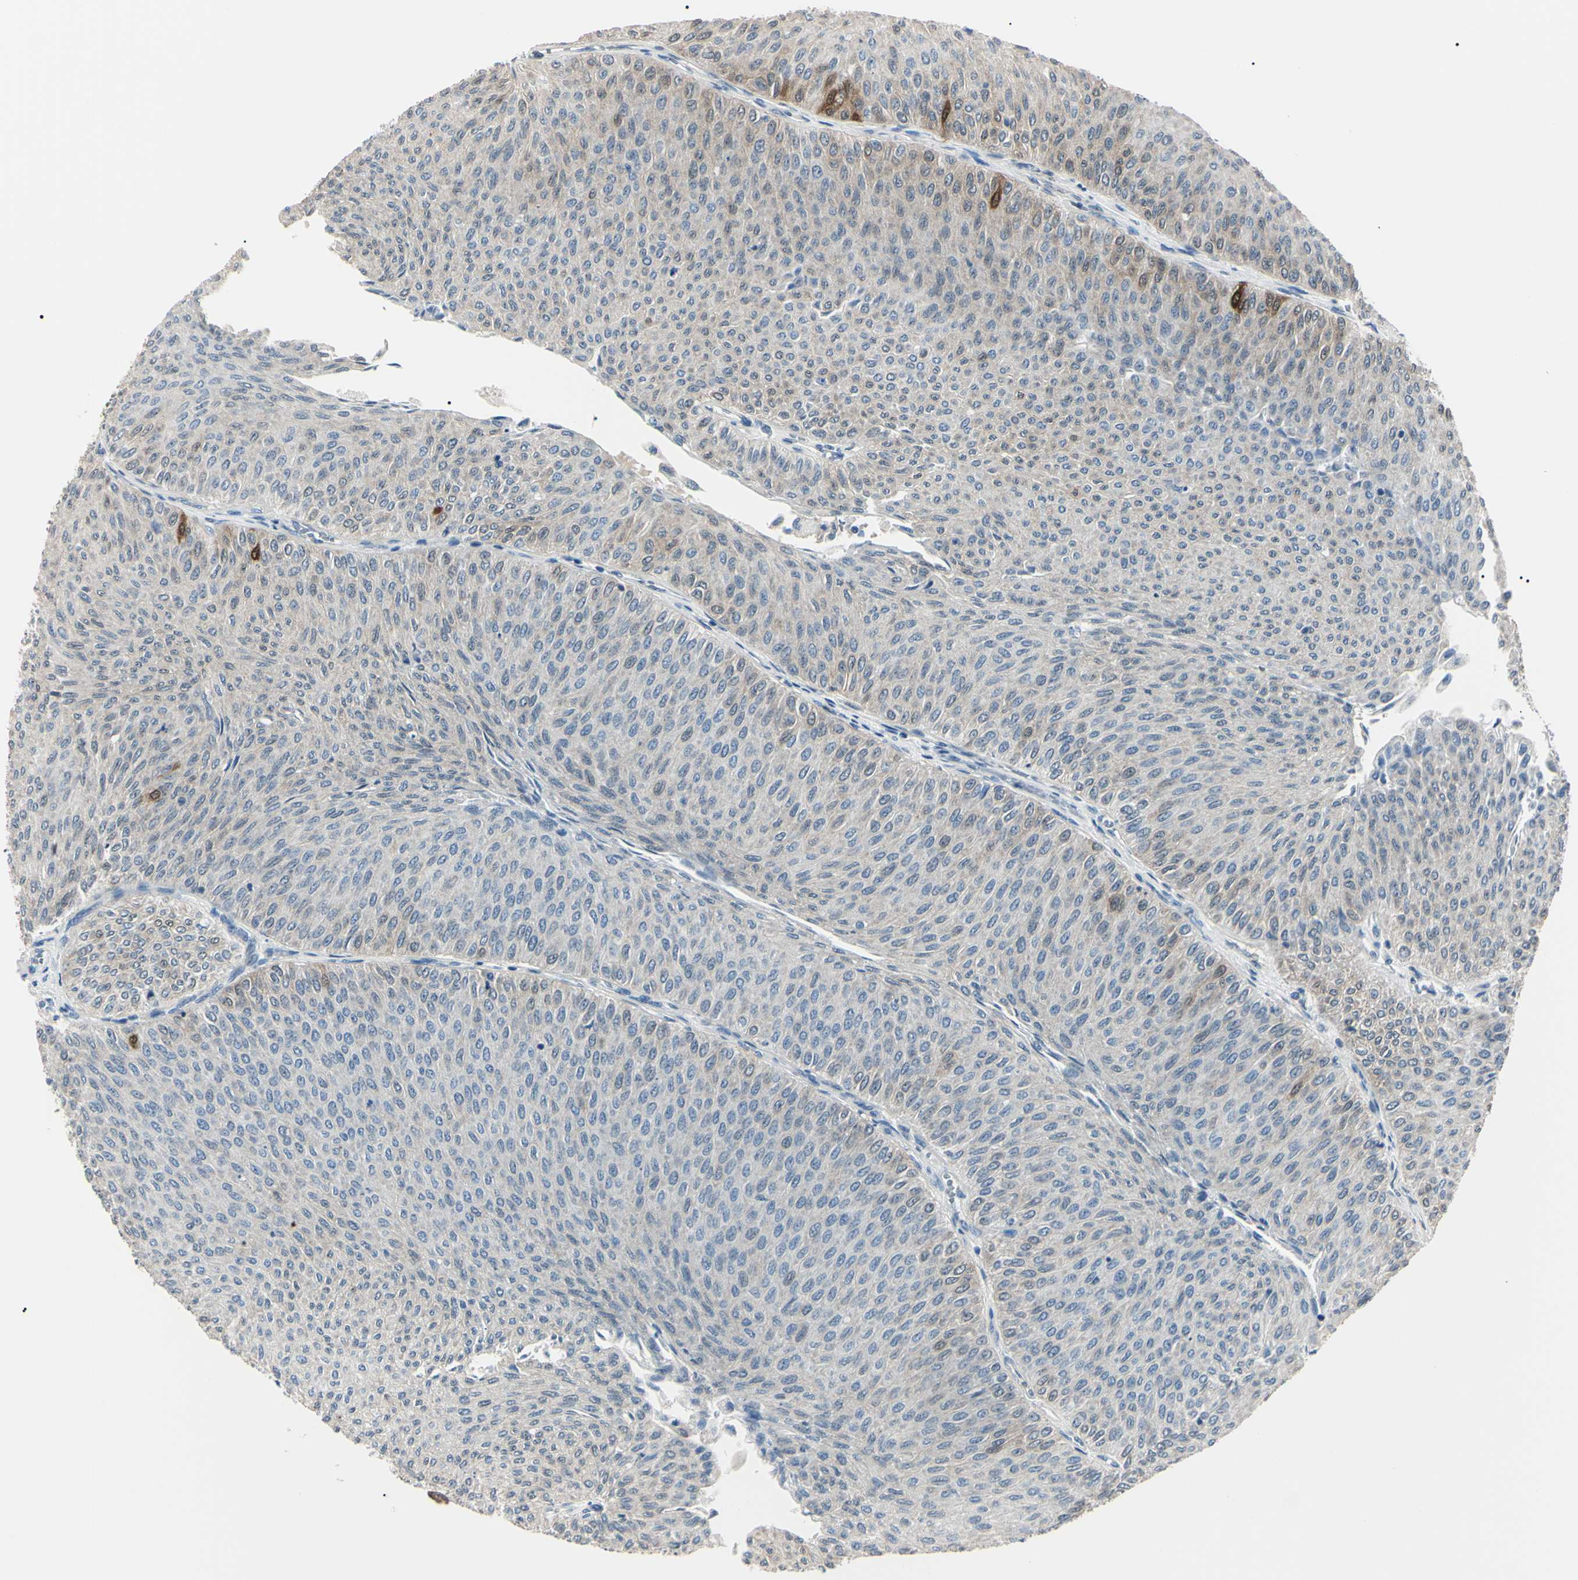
{"staining": {"intensity": "strong", "quantity": "<25%", "location": "cytoplasmic/membranous,nuclear"}, "tissue": "urothelial cancer", "cell_type": "Tumor cells", "image_type": "cancer", "snomed": [{"axis": "morphology", "description": "Urothelial carcinoma, Low grade"}, {"axis": "topography", "description": "Urinary bladder"}], "caption": "About <25% of tumor cells in urothelial cancer exhibit strong cytoplasmic/membranous and nuclear protein staining as visualized by brown immunohistochemical staining.", "gene": "AKR1C3", "patient": {"sex": "male", "age": 78}}